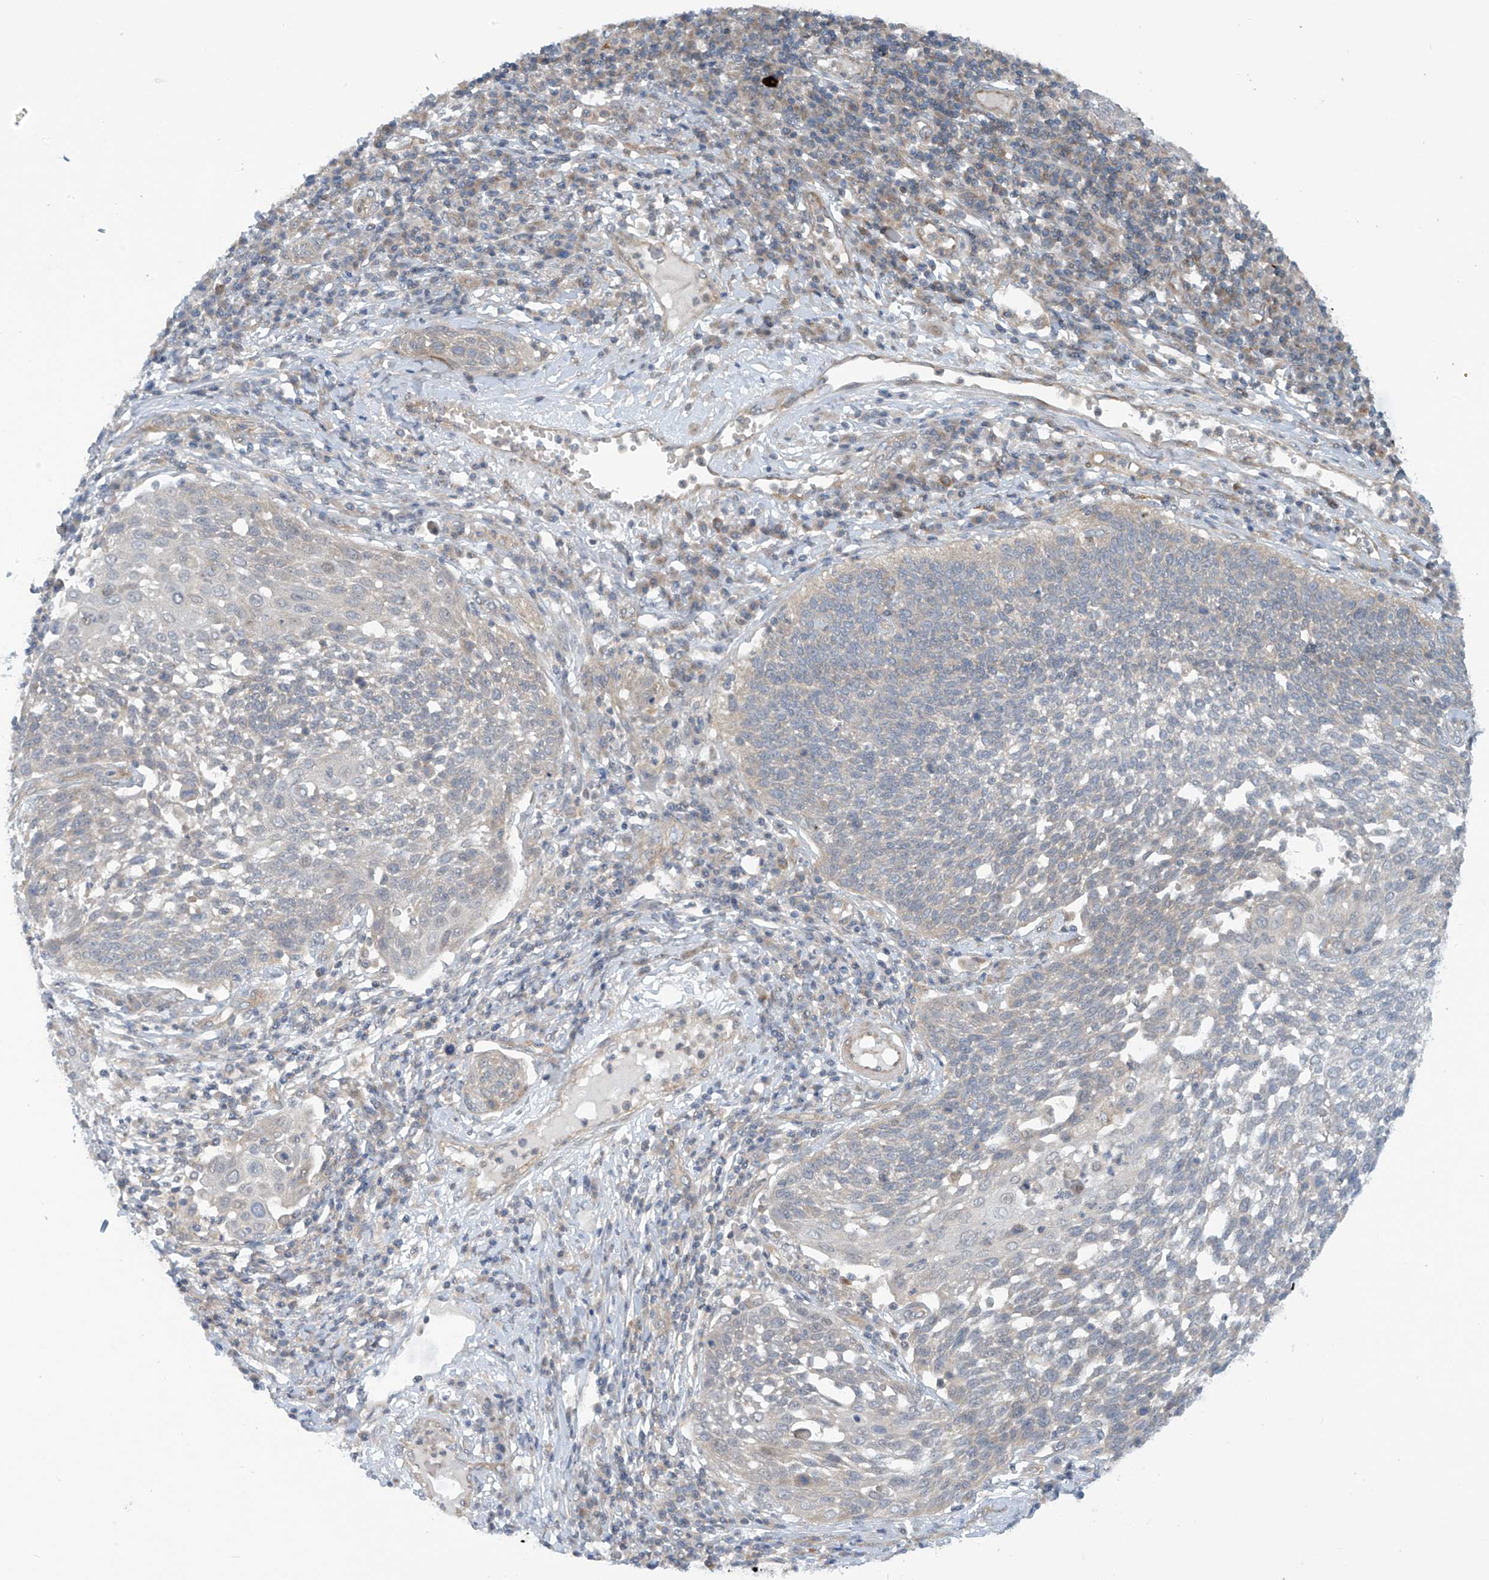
{"staining": {"intensity": "negative", "quantity": "none", "location": "none"}, "tissue": "cervical cancer", "cell_type": "Tumor cells", "image_type": "cancer", "snomed": [{"axis": "morphology", "description": "Squamous cell carcinoma, NOS"}, {"axis": "topography", "description": "Cervix"}], "caption": "Immunohistochemistry of cervical squamous cell carcinoma displays no staining in tumor cells.", "gene": "FSD1L", "patient": {"sex": "female", "age": 34}}